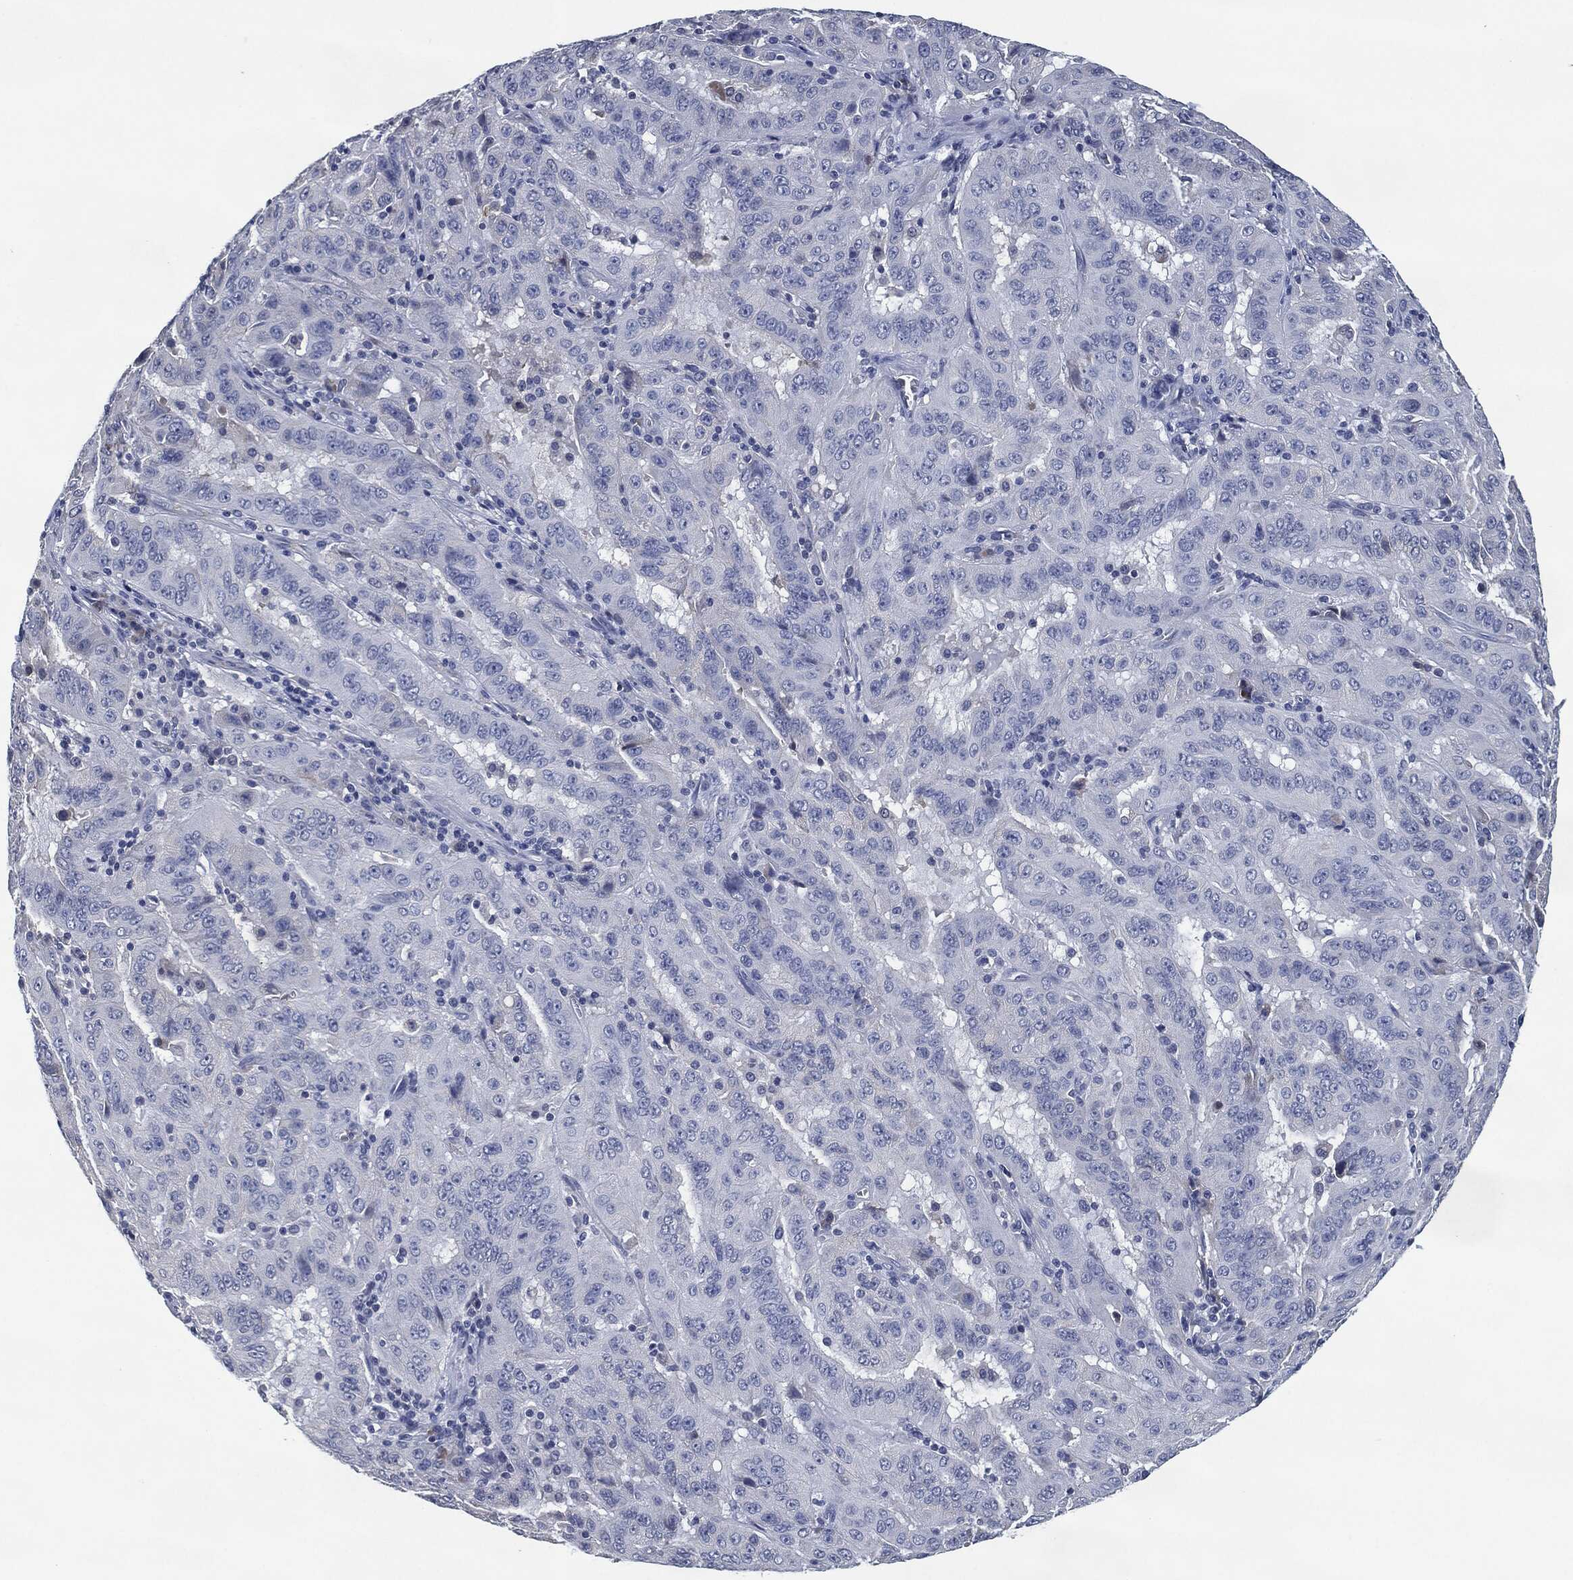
{"staining": {"intensity": "negative", "quantity": "none", "location": "none"}, "tissue": "pancreatic cancer", "cell_type": "Tumor cells", "image_type": "cancer", "snomed": [{"axis": "morphology", "description": "Adenocarcinoma, NOS"}, {"axis": "topography", "description": "Pancreas"}], "caption": "IHC image of neoplastic tissue: human pancreatic cancer (adenocarcinoma) stained with DAB (3,3'-diaminobenzidine) exhibits no significant protein positivity in tumor cells. The staining is performed using DAB brown chromogen with nuclei counter-stained in using hematoxylin.", "gene": "IL2RG", "patient": {"sex": "male", "age": 63}}